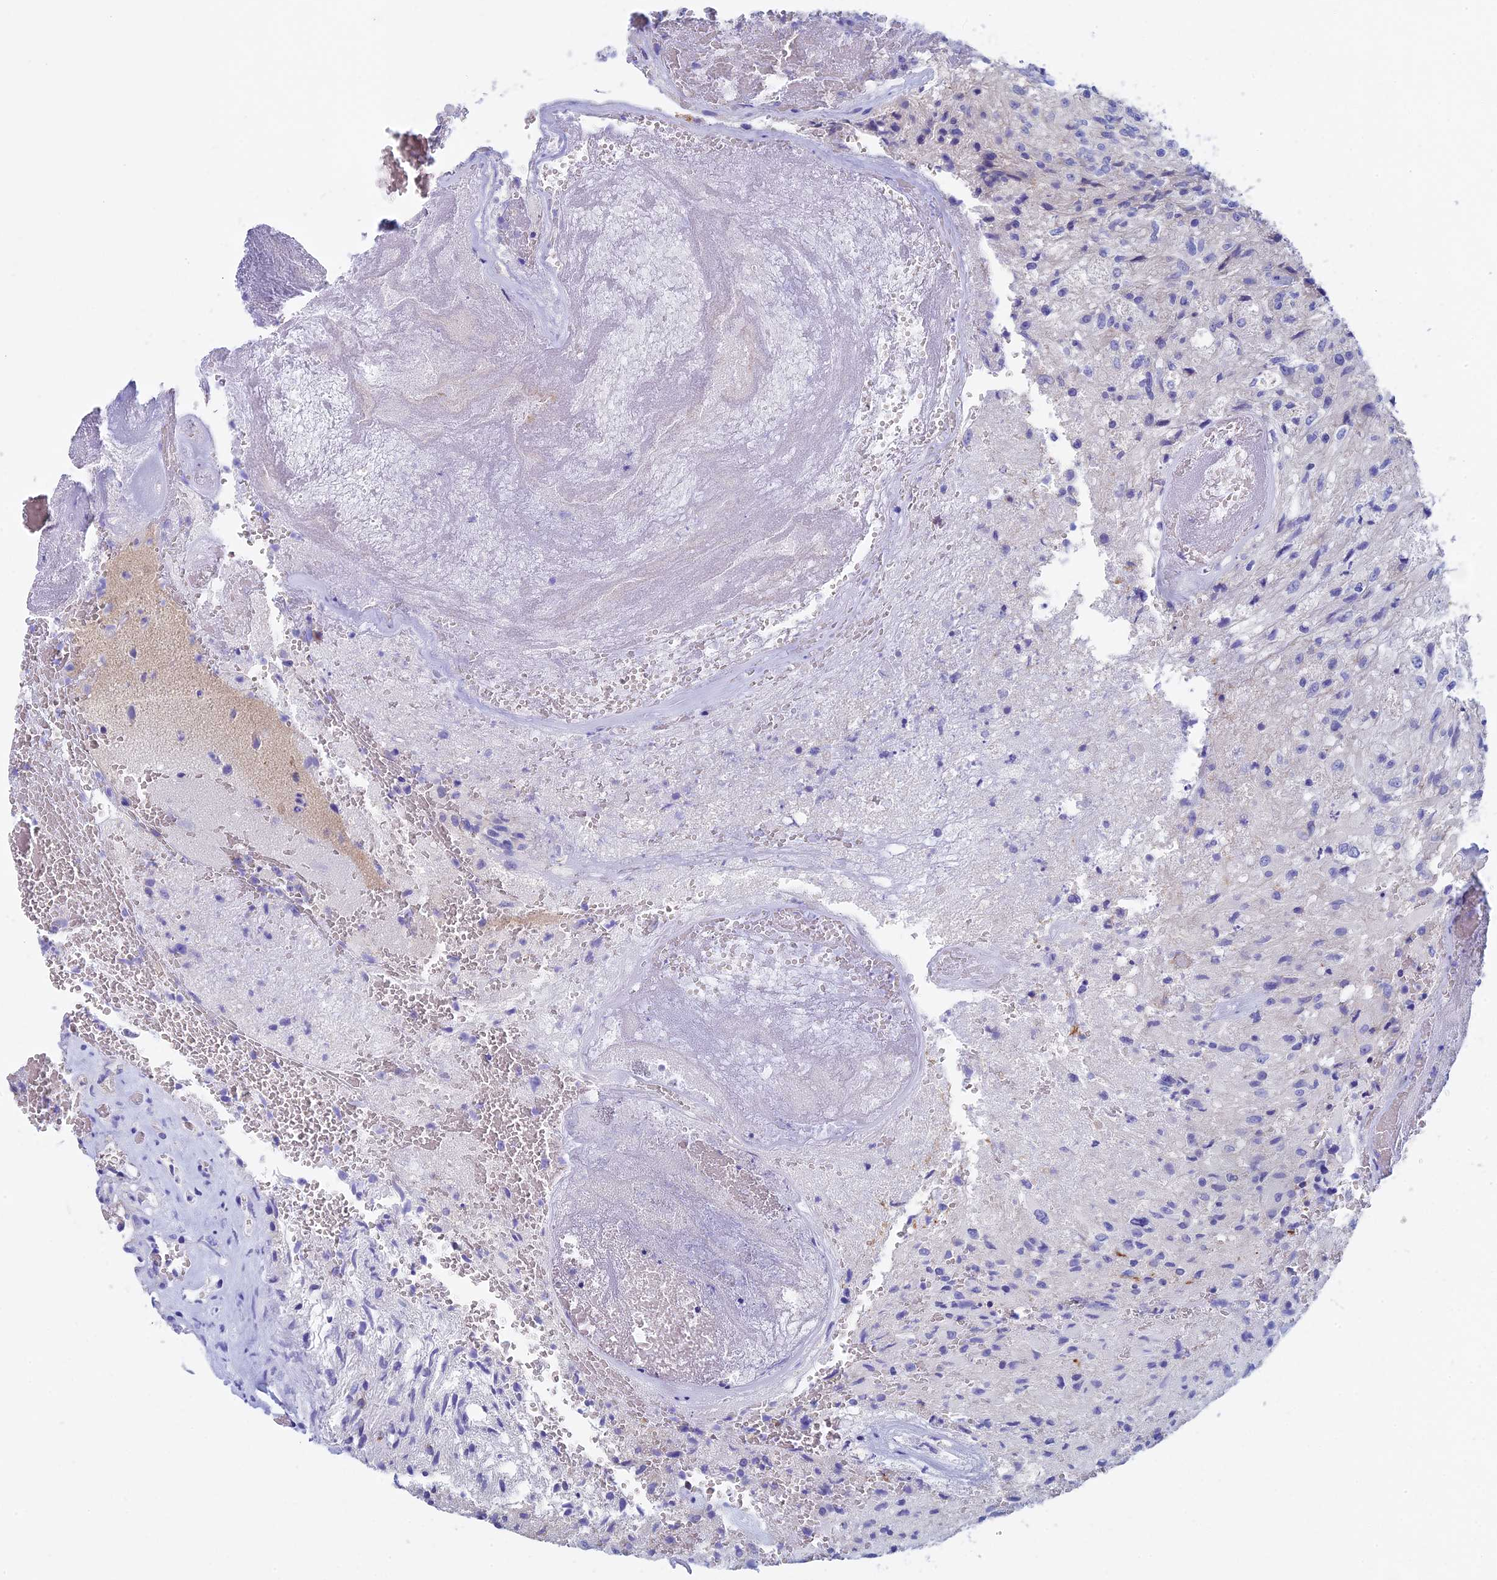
{"staining": {"intensity": "negative", "quantity": "none", "location": "none"}, "tissue": "glioma", "cell_type": "Tumor cells", "image_type": "cancer", "snomed": [{"axis": "morphology", "description": "Glioma, malignant, High grade"}, {"axis": "topography", "description": "Brain"}], "caption": "A histopathology image of human glioma is negative for staining in tumor cells.", "gene": "SEPTIN1", "patient": {"sex": "male", "age": 56}}